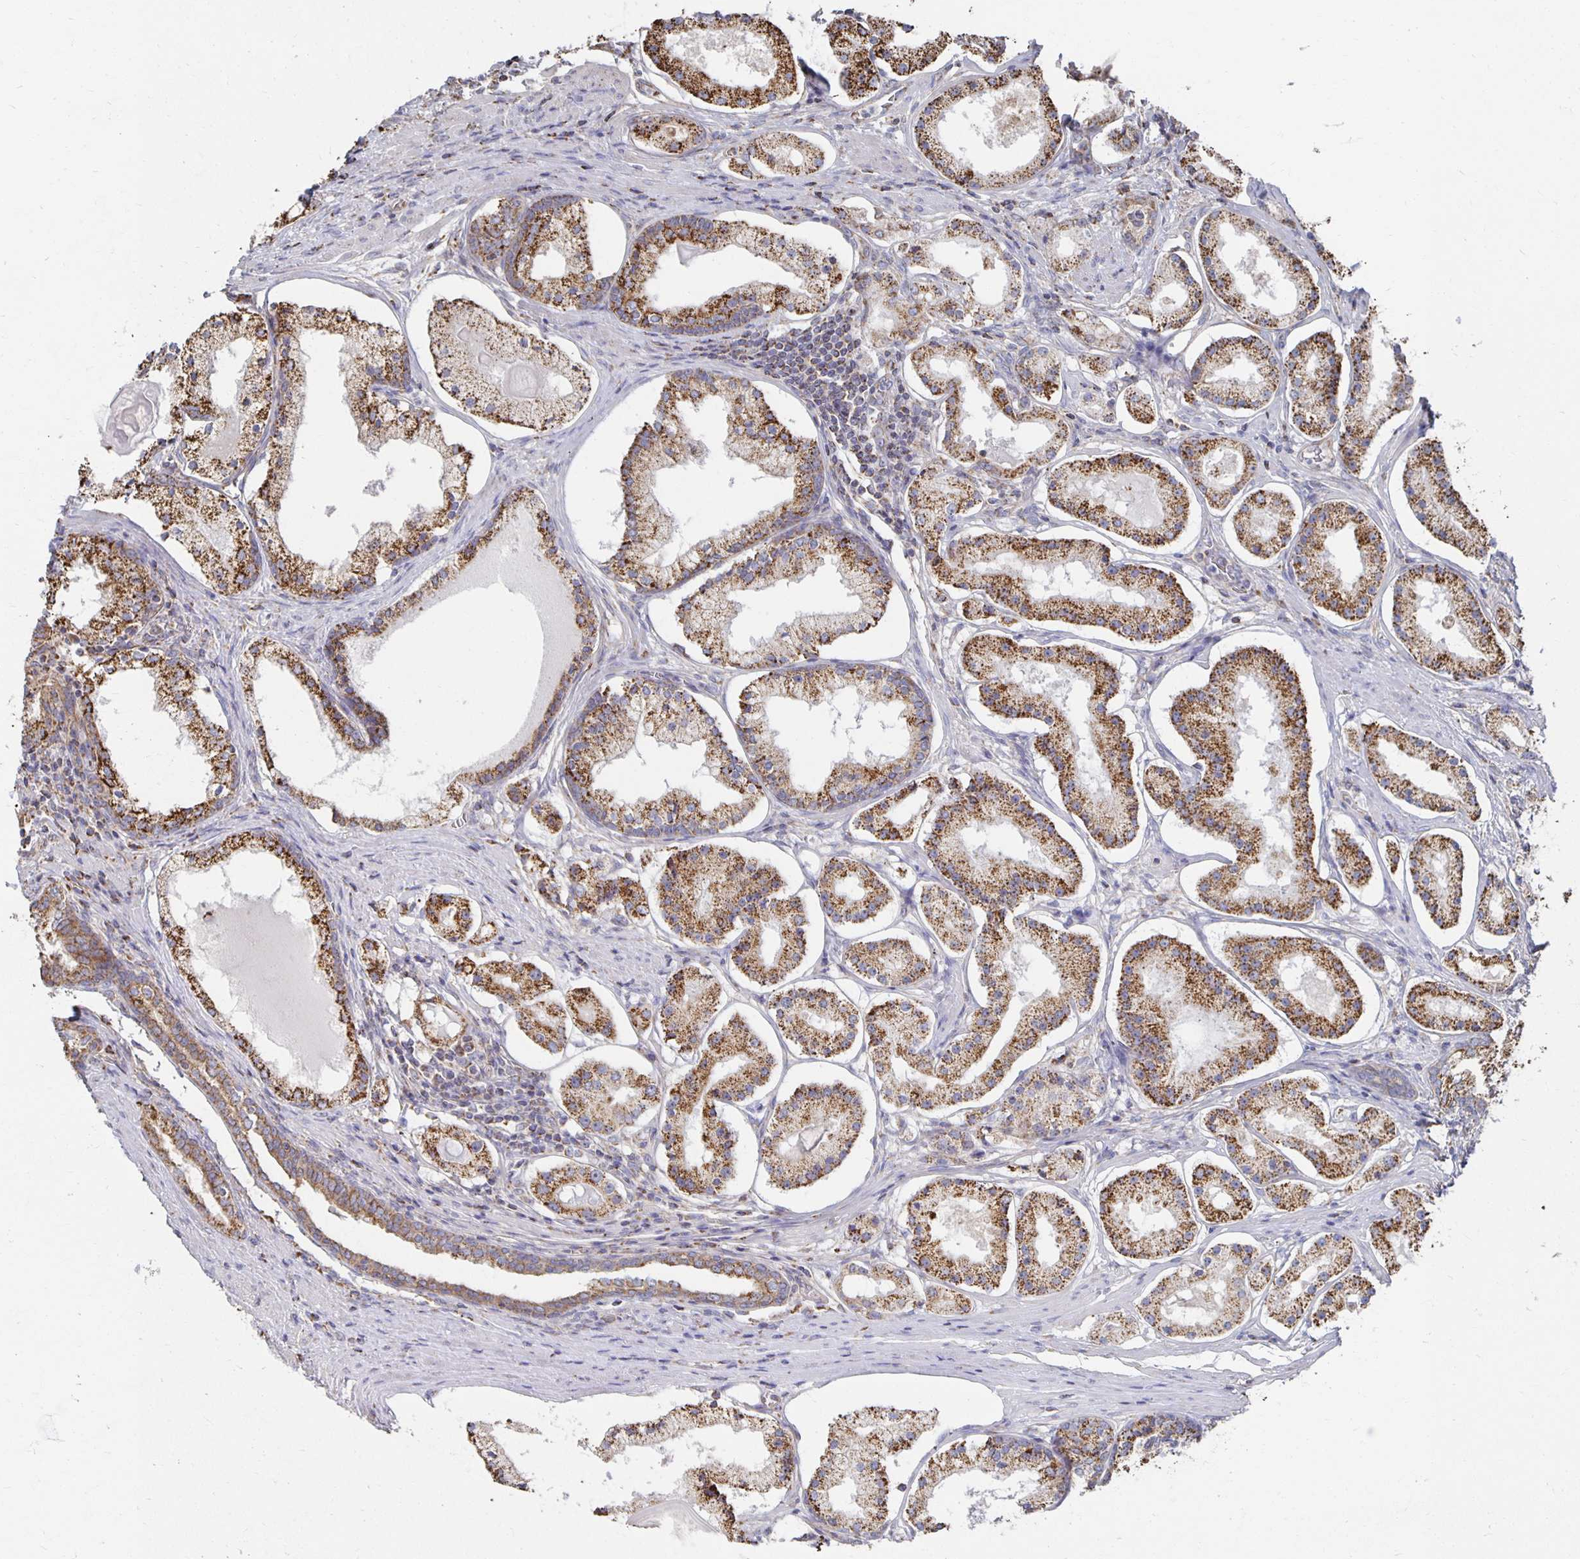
{"staining": {"intensity": "strong", "quantity": ">75%", "location": "cytoplasmic/membranous"}, "tissue": "prostate cancer", "cell_type": "Tumor cells", "image_type": "cancer", "snomed": [{"axis": "morphology", "description": "Adenocarcinoma, Low grade"}, {"axis": "topography", "description": "Prostate"}], "caption": "Adenocarcinoma (low-grade) (prostate) tissue exhibits strong cytoplasmic/membranous staining in about >75% of tumor cells", "gene": "NKX2-8", "patient": {"sex": "male", "age": 57}}